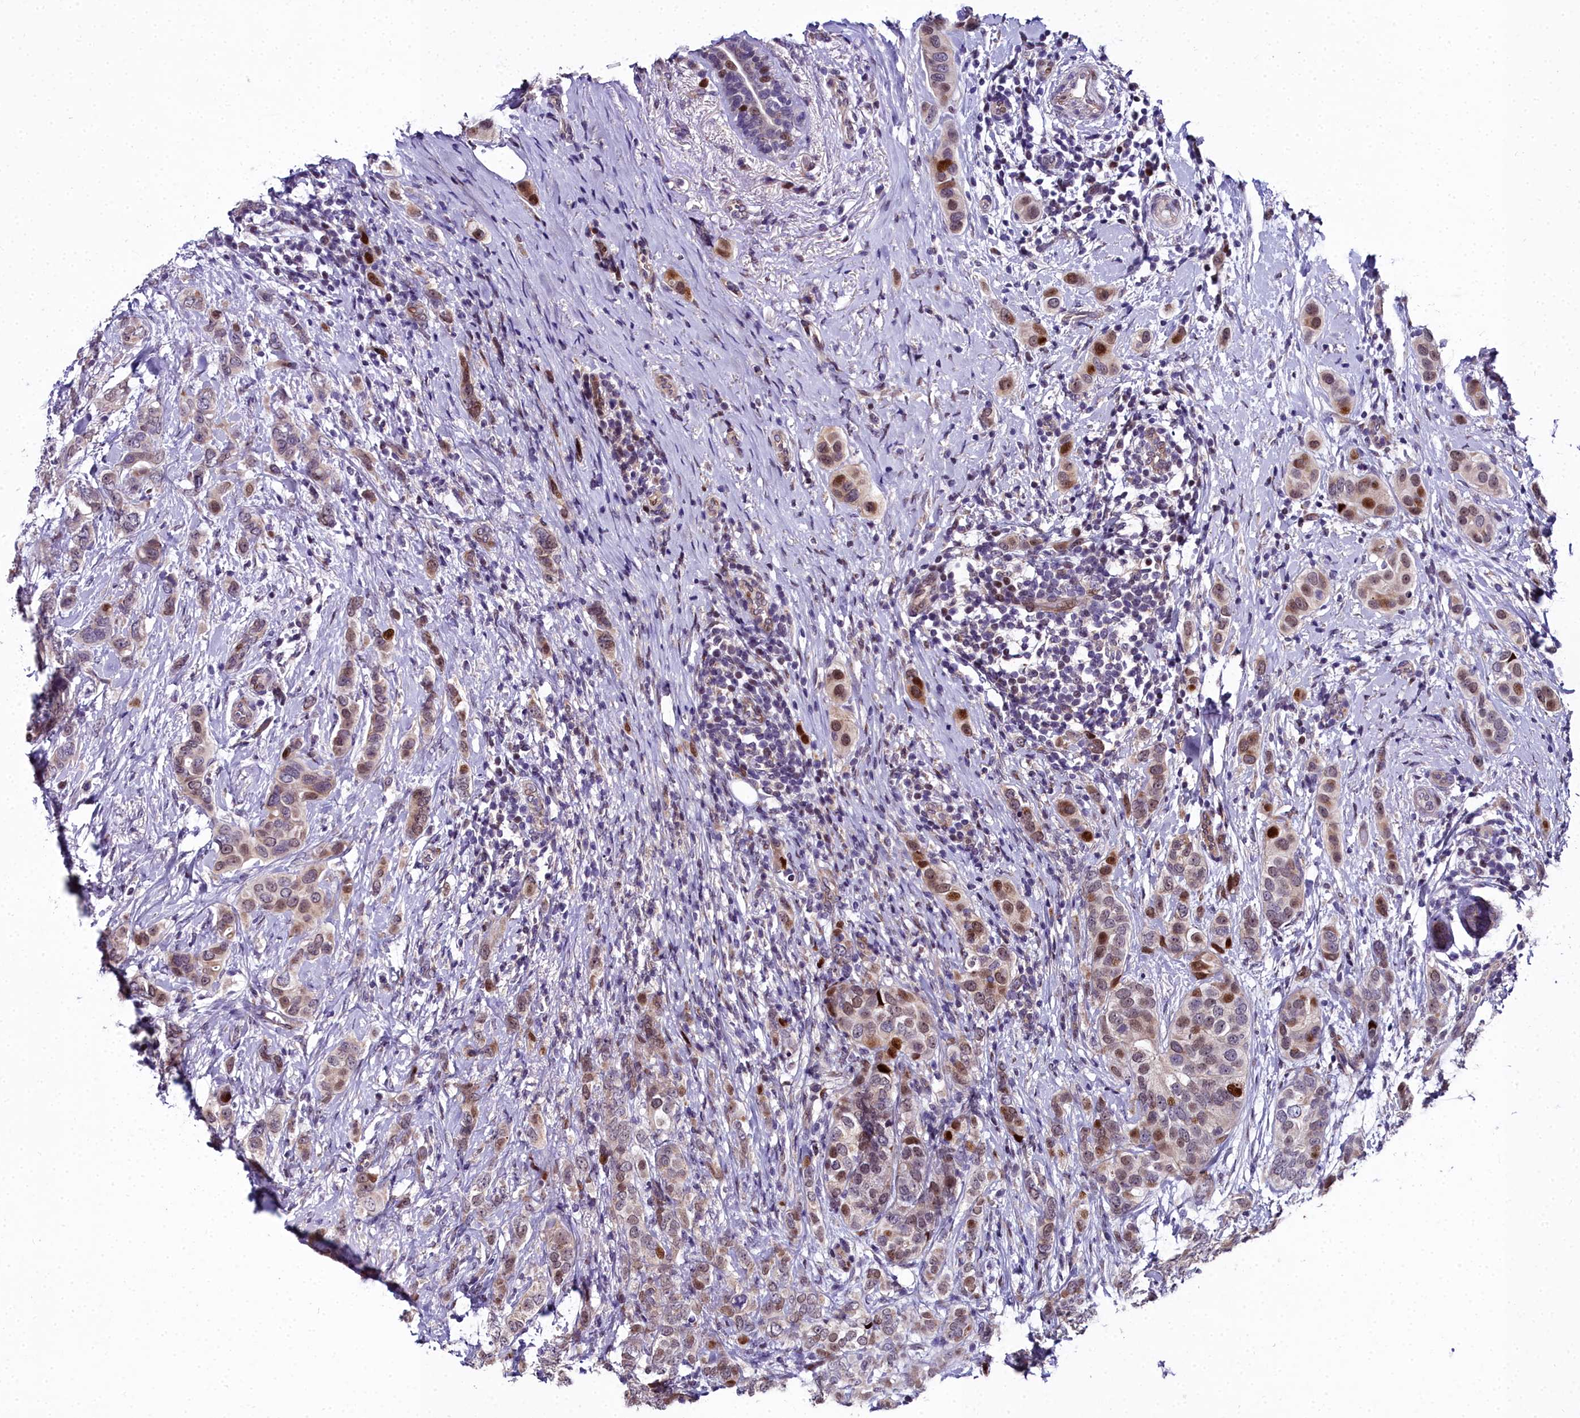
{"staining": {"intensity": "moderate", "quantity": "25%-75%", "location": "nuclear"}, "tissue": "breast cancer", "cell_type": "Tumor cells", "image_type": "cancer", "snomed": [{"axis": "morphology", "description": "Lobular carcinoma"}, {"axis": "topography", "description": "Breast"}], "caption": "An image showing moderate nuclear expression in approximately 25%-75% of tumor cells in breast cancer (lobular carcinoma), as visualized by brown immunohistochemical staining.", "gene": "AP1M1", "patient": {"sex": "female", "age": 51}}